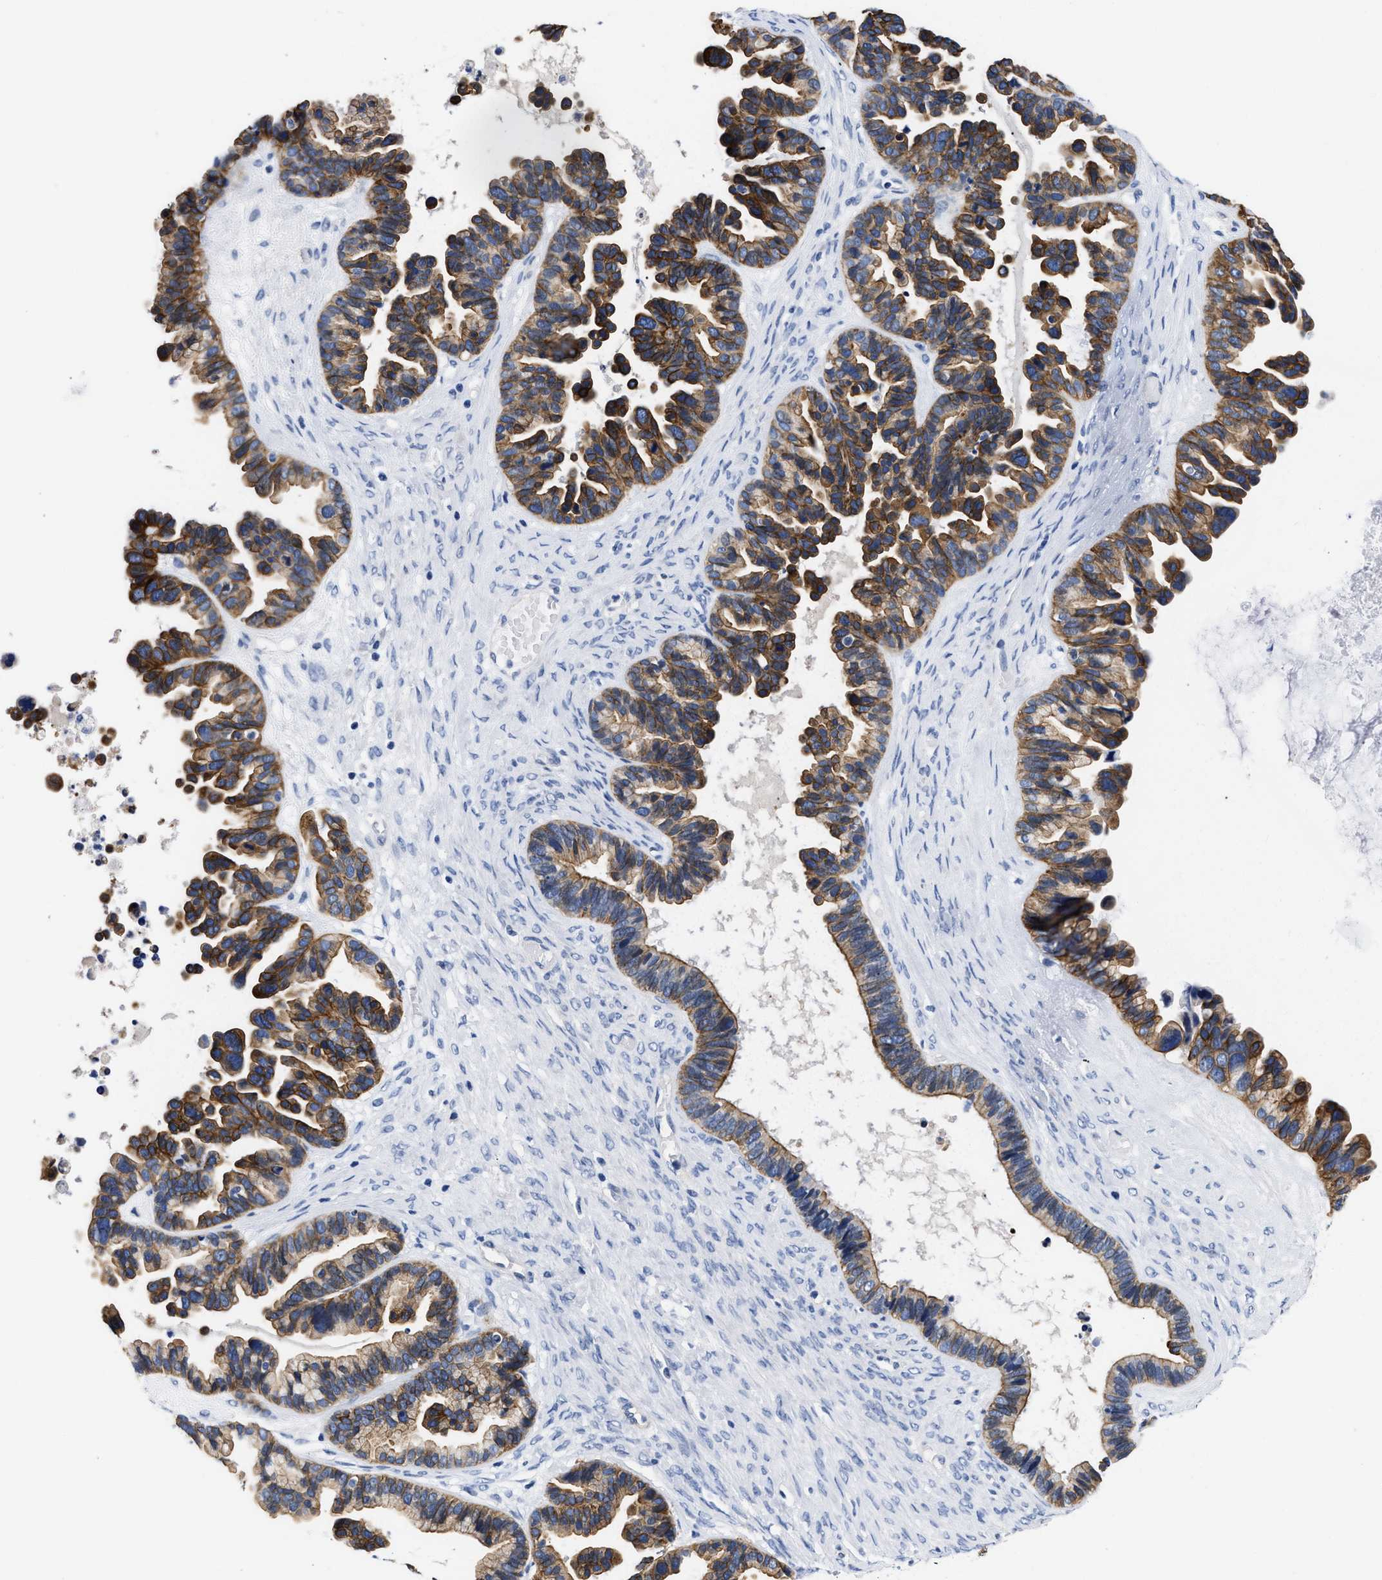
{"staining": {"intensity": "moderate", "quantity": ">75%", "location": "cytoplasmic/membranous"}, "tissue": "ovarian cancer", "cell_type": "Tumor cells", "image_type": "cancer", "snomed": [{"axis": "morphology", "description": "Cystadenocarcinoma, serous, NOS"}, {"axis": "topography", "description": "Ovary"}], "caption": "The micrograph shows staining of ovarian serous cystadenocarcinoma, revealing moderate cytoplasmic/membranous protein staining (brown color) within tumor cells.", "gene": "TRIM29", "patient": {"sex": "female", "age": 56}}